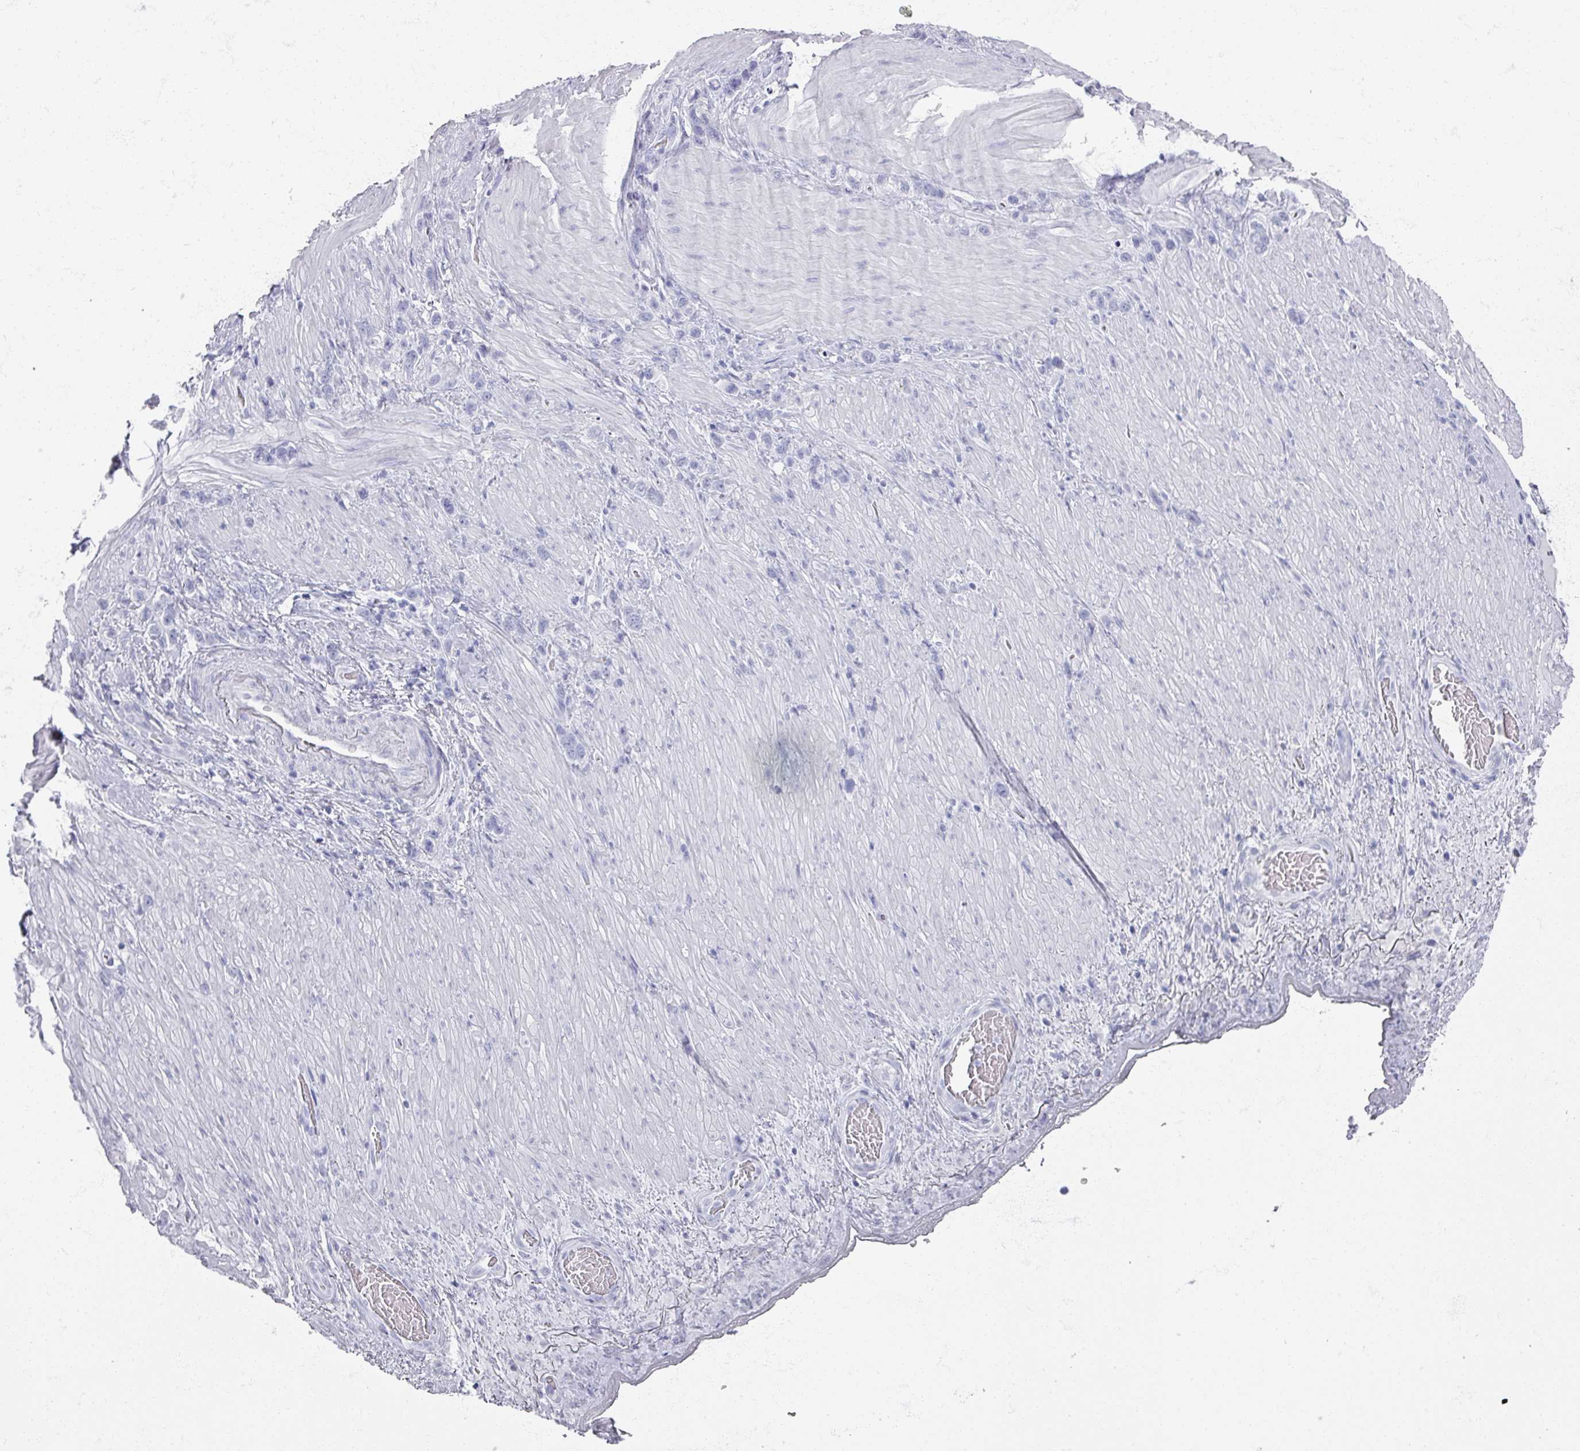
{"staining": {"intensity": "negative", "quantity": "none", "location": "none"}, "tissue": "stomach cancer", "cell_type": "Tumor cells", "image_type": "cancer", "snomed": [{"axis": "morphology", "description": "Adenocarcinoma, NOS"}, {"axis": "topography", "description": "Stomach"}], "caption": "Stomach adenocarcinoma stained for a protein using immunohistochemistry displays no expression tumor cells.", "gene": "OMG", "patient": {"sex": "female", "age": 65}}